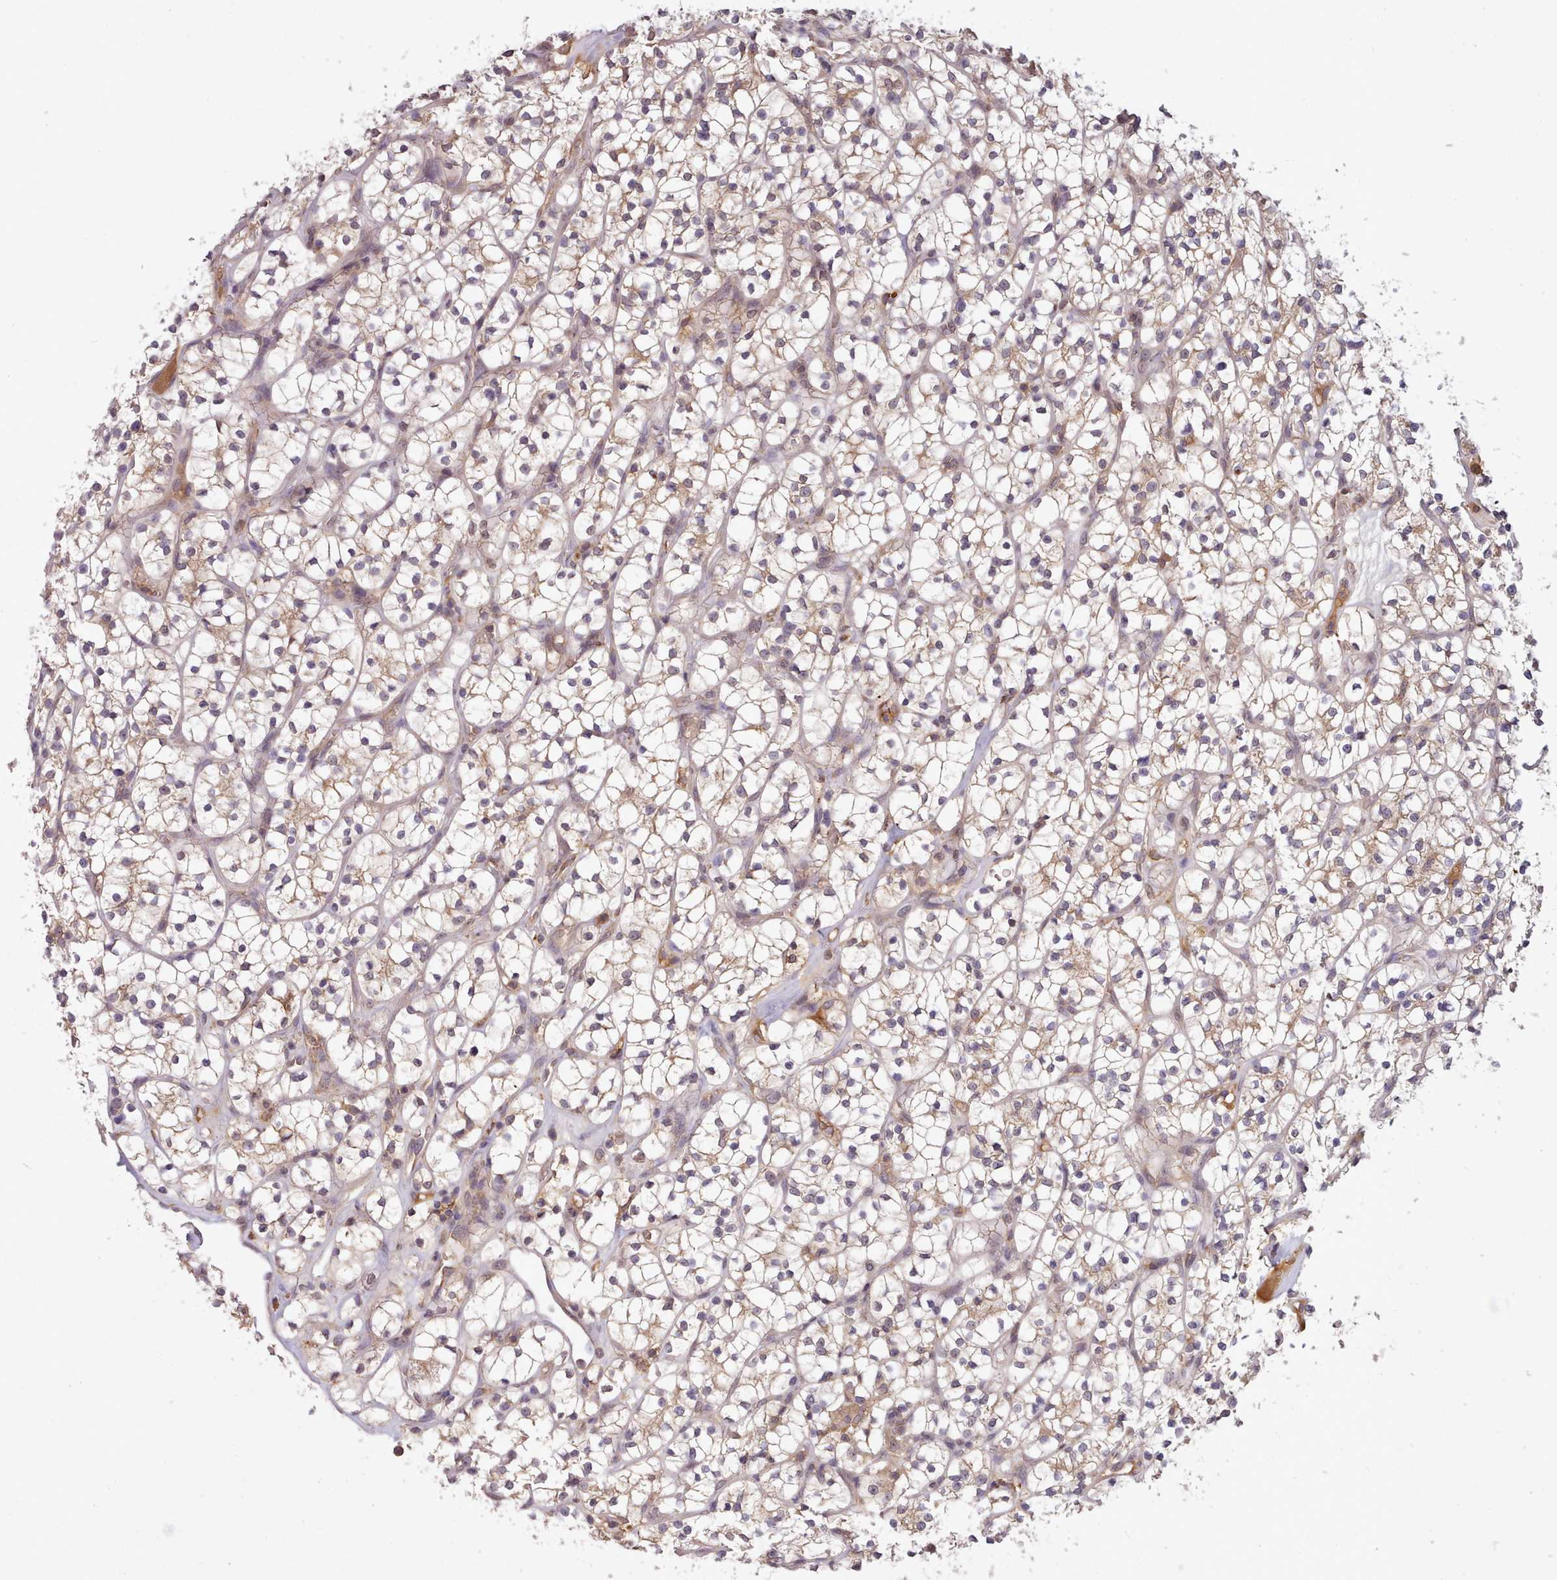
{"staining": {"intensity": "weak", "quantity": ">75%", "location": "cytoplasmic/membranous"}, "tissue": "renal cancer", "cell_type": "Tumor cells", "image_type": "cancer", "snomed": [{"axis": "morphology", "description": "Adenocarcinoma, NOS"}, {"axis": "topography", "description": "Kidney"}], "caption": "This image reveals IHC staining of adenocarcinoma (renal), with low weak cytoplasmic/membranous staining in approximately >75% of tumor cells.", "gene": "PIP4P1", "patient": {"sex": "female", "age": 64}}